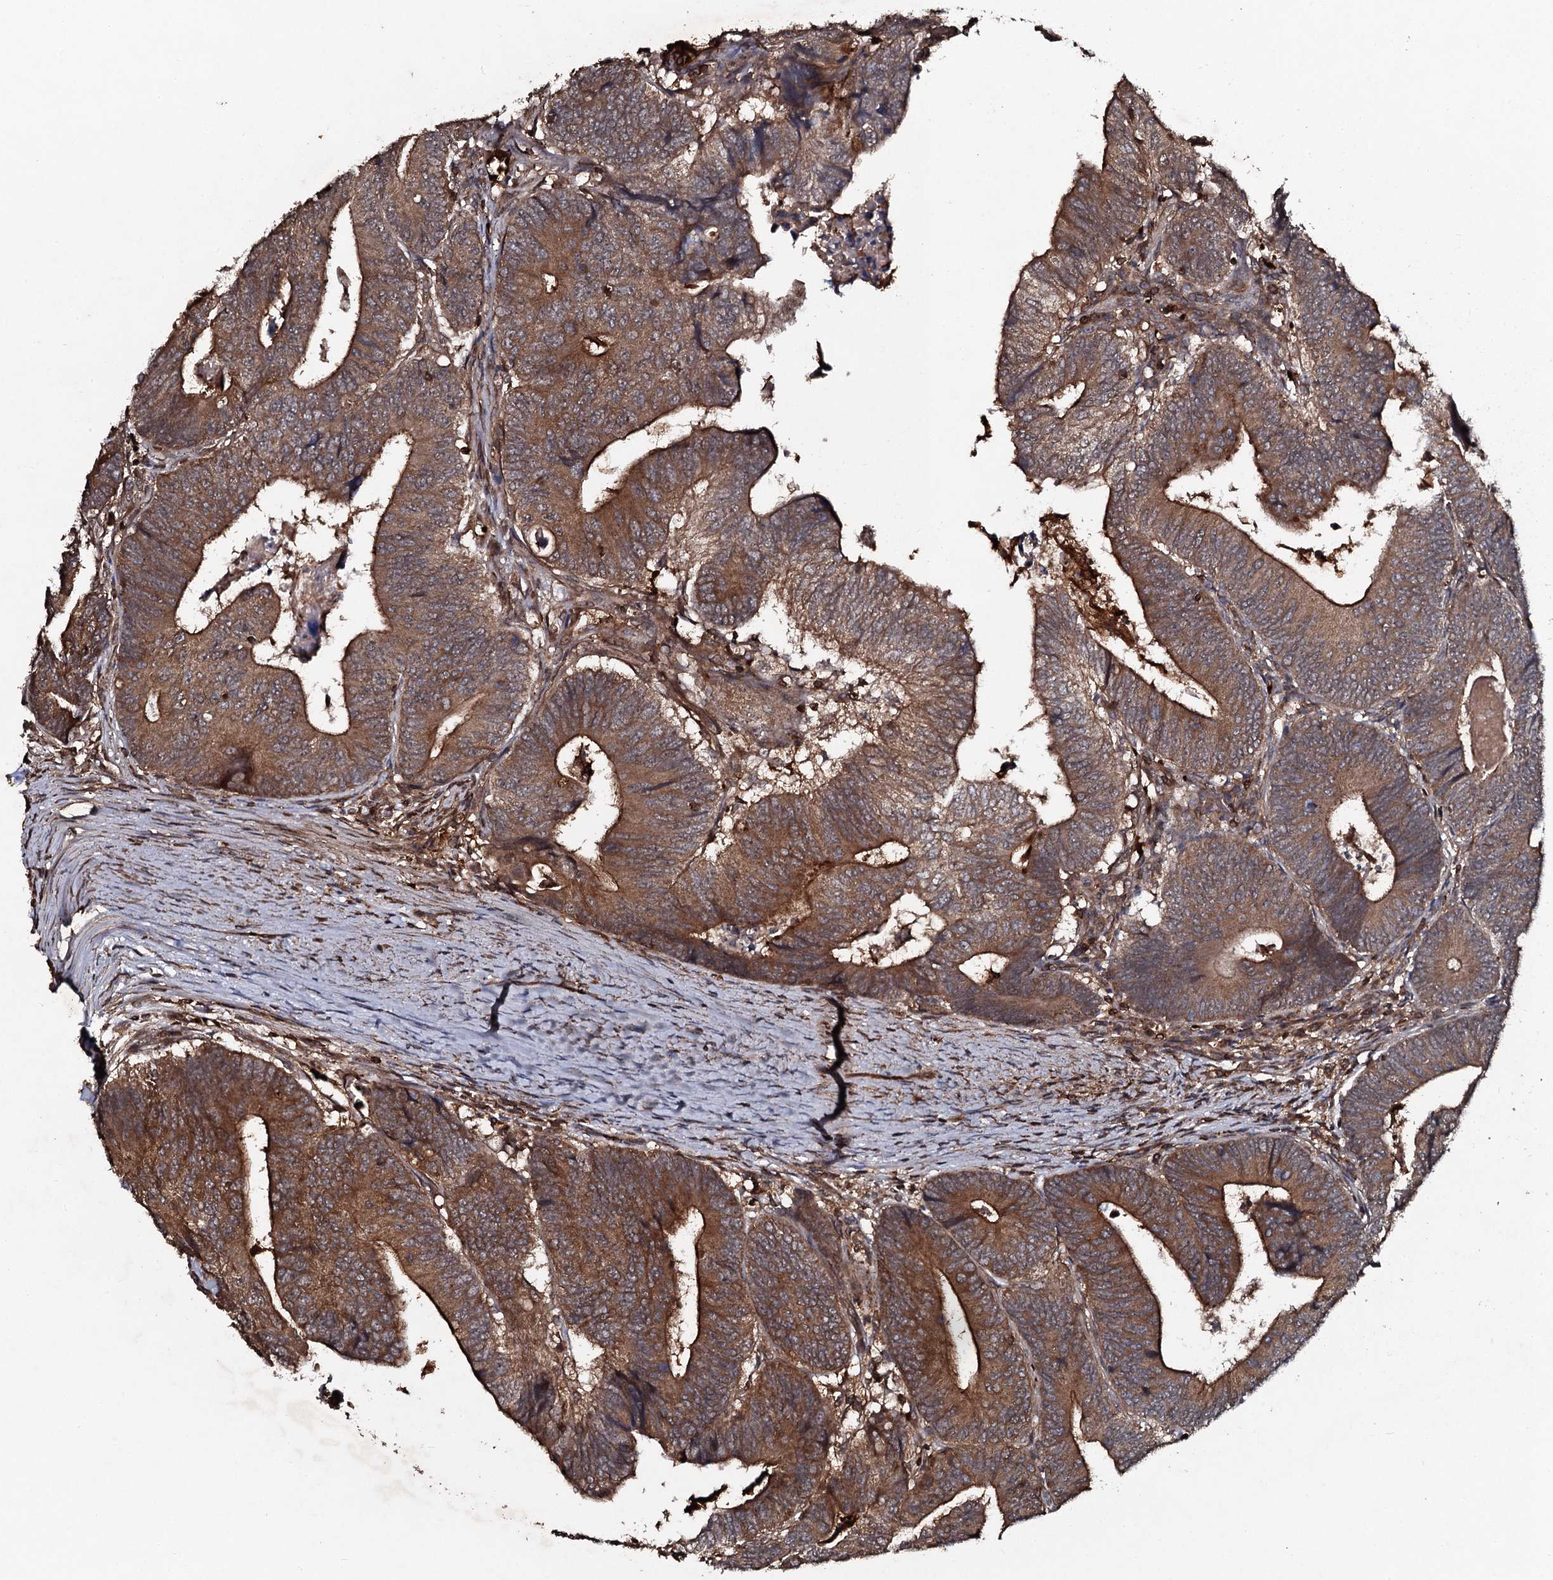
{"staining": {"intensity": "moderate", "quantity": ">75%", "location": "cytoplasmic/membranous"}, "tissue": "colorectal cancer", "cell_type": "Tumor cells", "image_type": "cancer", "snomed": [{"axis": "morphology", "description": "Adenocarcinoma, NOS"}, {"axis": "topography", "description": "Colon"}], "caption": "Moderate cytoplasmic/membranous staining for a protein is identified in about >75% of tumor cells of colorectal adenocarcinoma using immunohistochemistry.", "gene": "ADGRG3", "patient": {"sex": "female", "age": 67}}